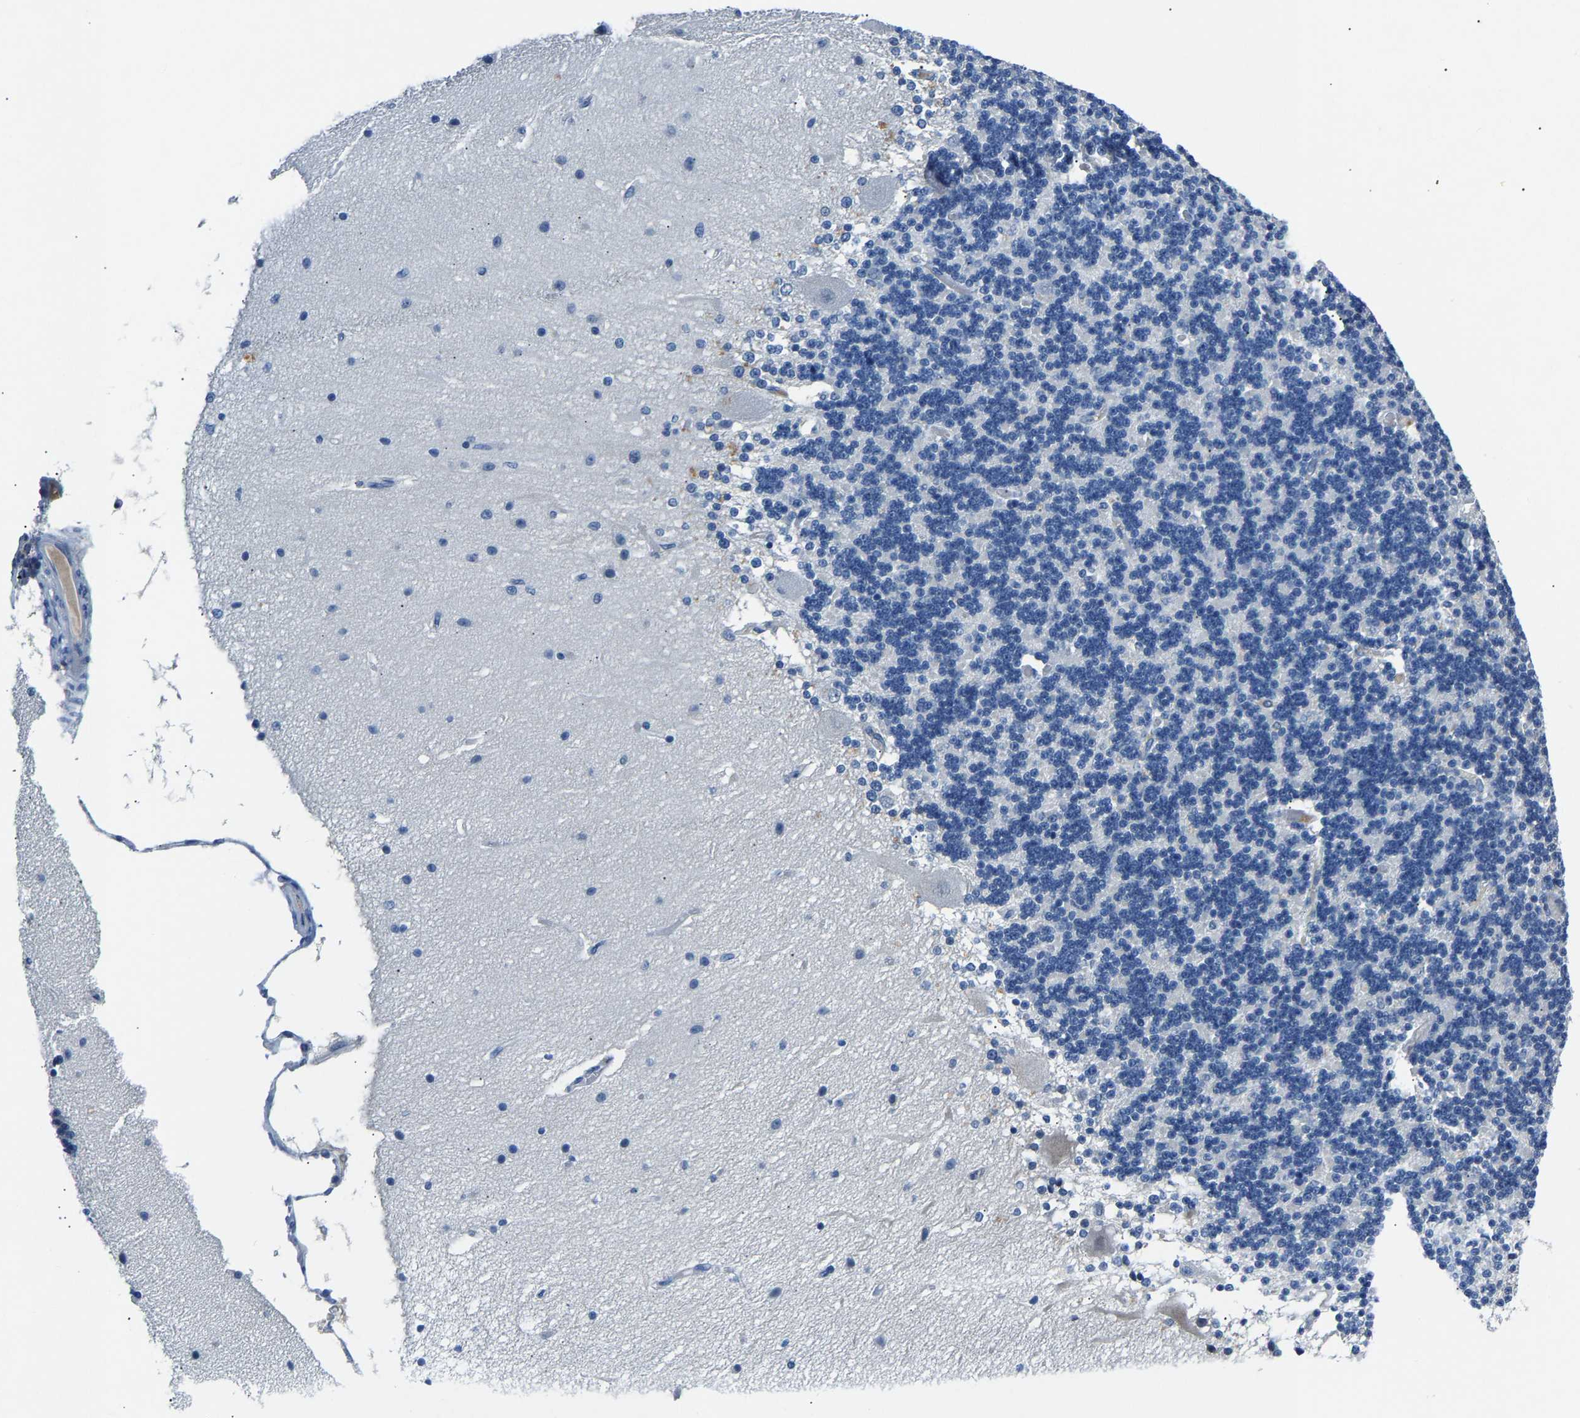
{"staining": {"intensity": "negative", "quantity": "none", "location": "none"}, "tissue": "cerebellum", "cell_type": "Cells in granular layer", "image_type": "normal", "snomed": [{"axis": "morphology", "description": "Normal tissue, NOS"}, {"axis": "topography", "description": "Cerebellum"}], "caption": "IHC histopathology image of benign cerebellum stained for a protein (brown), which shows no expression in cells in granular layer.", "gene": "DNAAF5", "patient": {"sex": "female", "age": 54}}